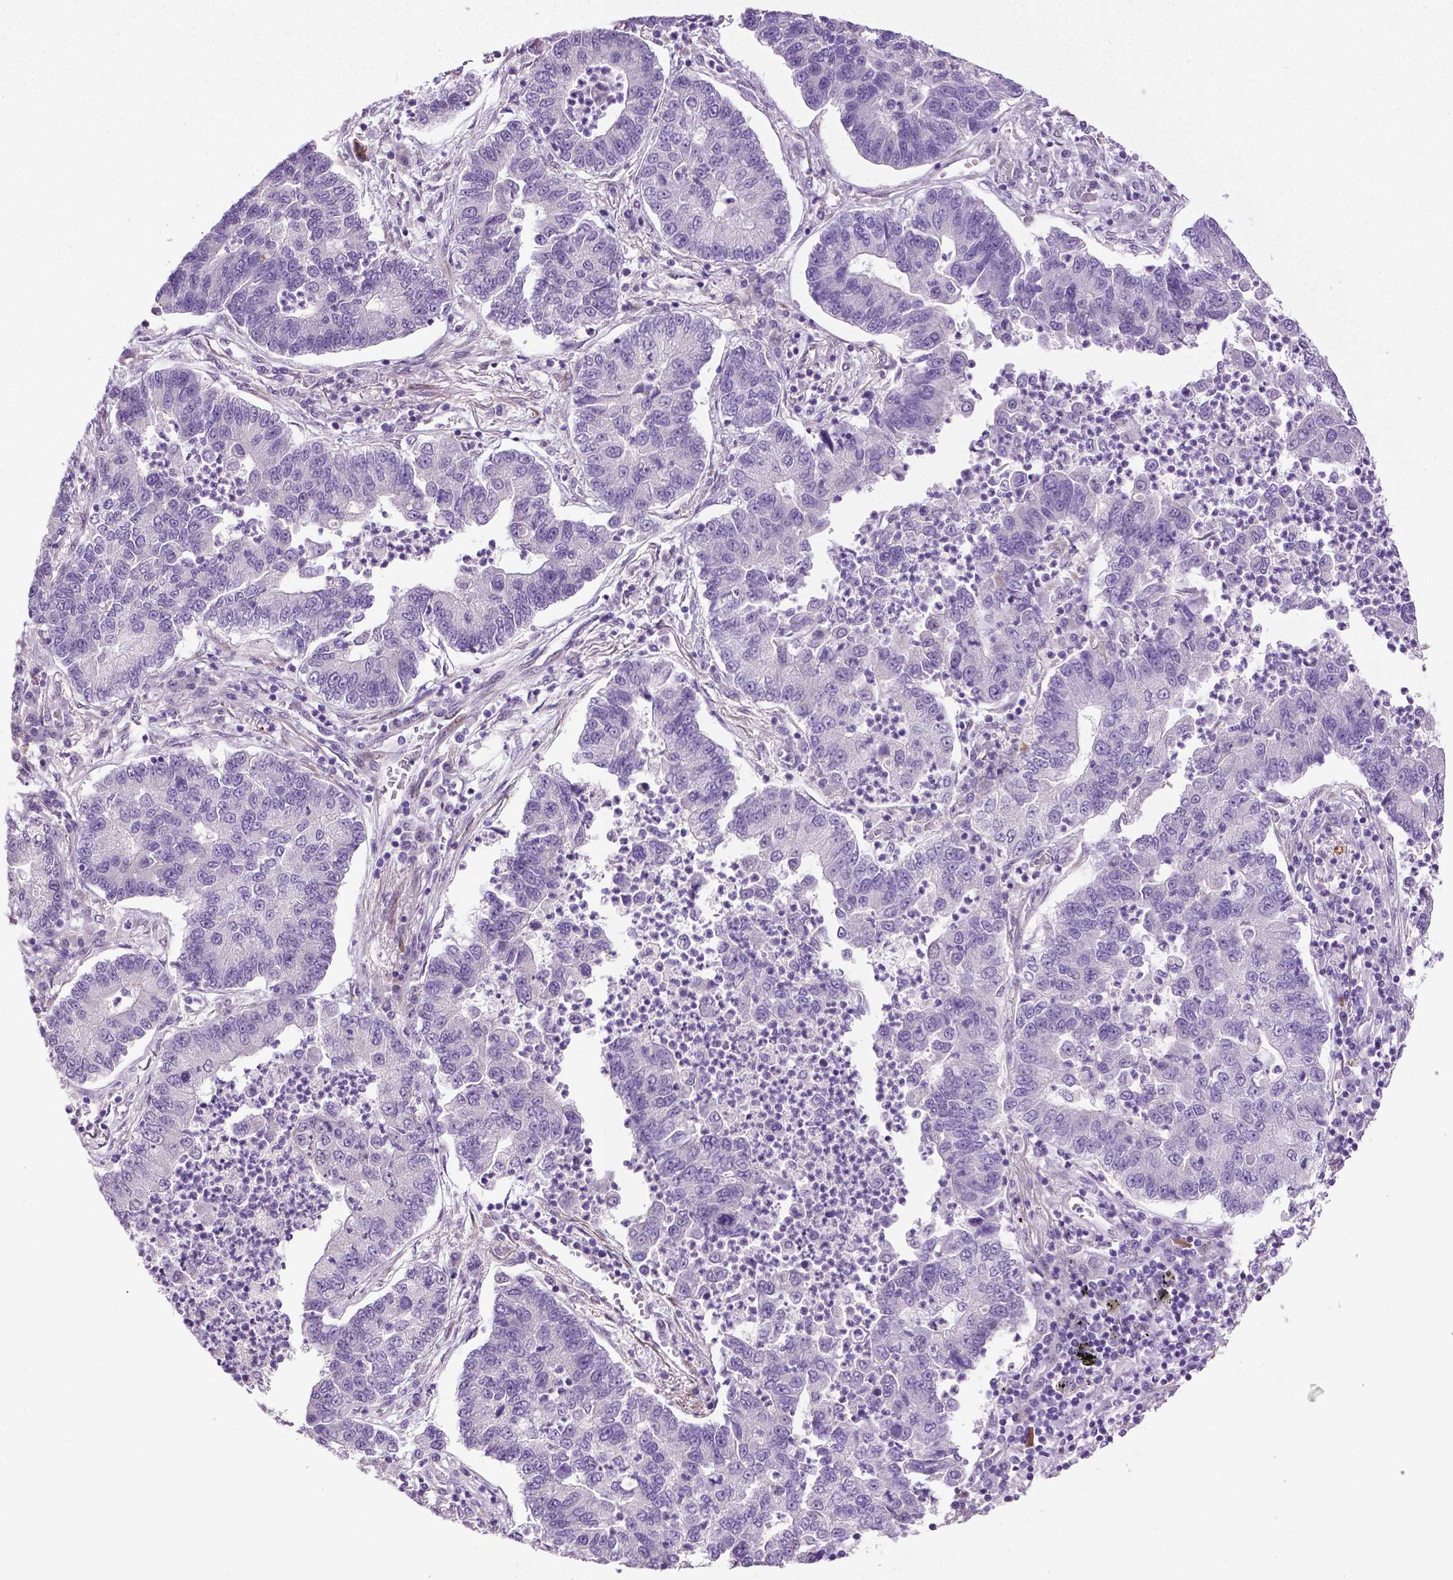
{"staining": {"intensity": "negative", "quantity": "none", "location": "none"}, "tissue": "lung cancer", "cell_type": "Tumor cells", "image_type": "cancer", "snomed": [{"axis": "morphology", "description": "Adenocarcinoma, NOS"}, {"axis": "topography", "description": "Lung"}], "caption": "This is an immunohistochemistry histopathology image of lung cancer. There is no positivity in tumor cells.", "gene": "PTGER3", "patient": {"sex": "female", "age": 57}}